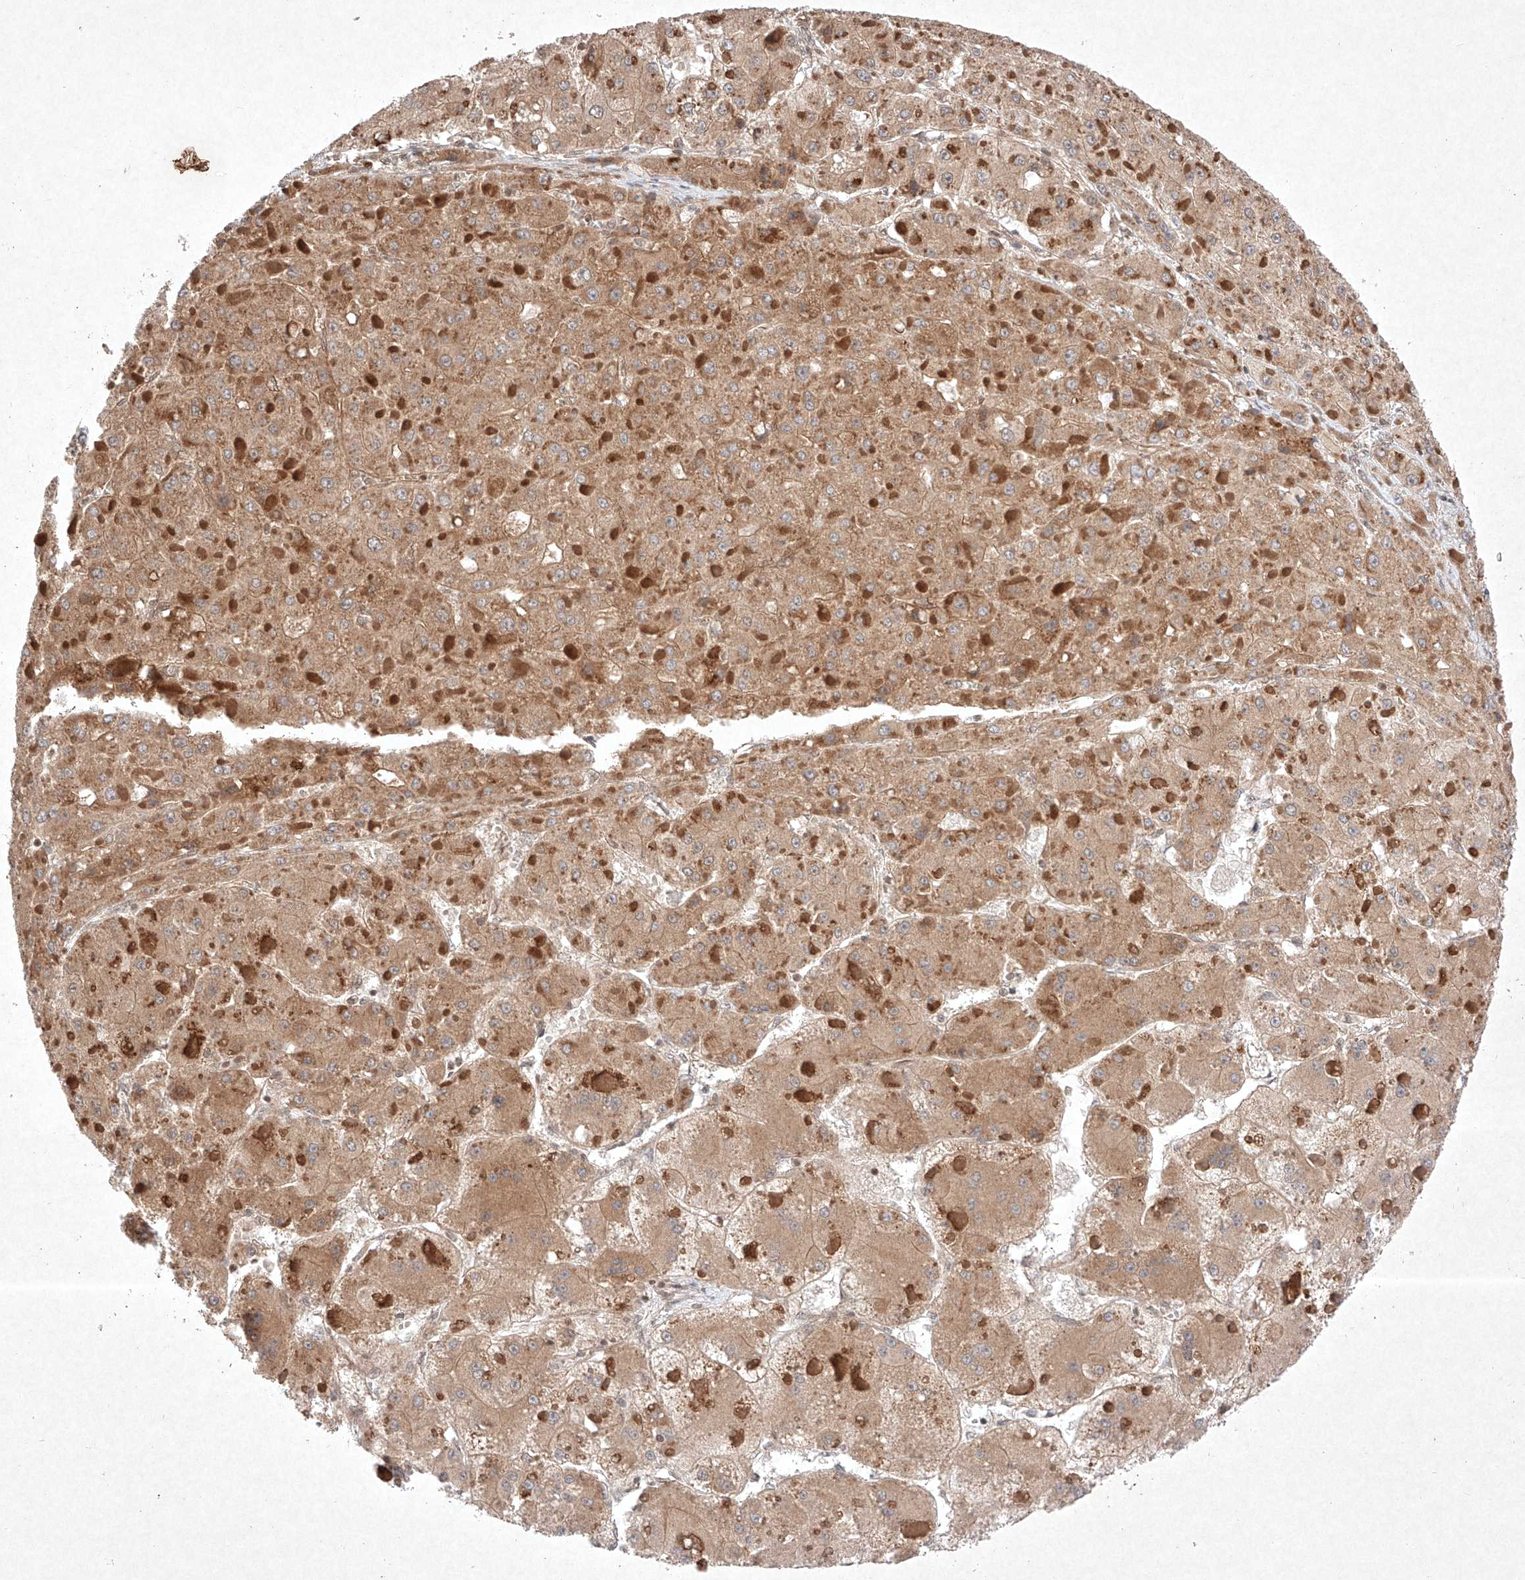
{"staining": {"intensity": "moderate", "quantity": ">75%", "location": "cytoplasmic/membranous"}, "tissue": "liver cancer", "cell_type": "Tumor cells", "image_type": "cancer", "snomed": [{"axis": "morphology", "description": "Carcinoma, Hepatocellular, NOS"}, {"axis": "topography", "description": "Liver"}], "caption": "Immunohistochemistry (DAB) staining of hepatocellular carcinoma (liver) exhibits moderate cytoplasmic/membranous protein positivity in about >75% of tumor cells.", "gene": "RNF31", "patient": {"sex": "female", "age": 73}}